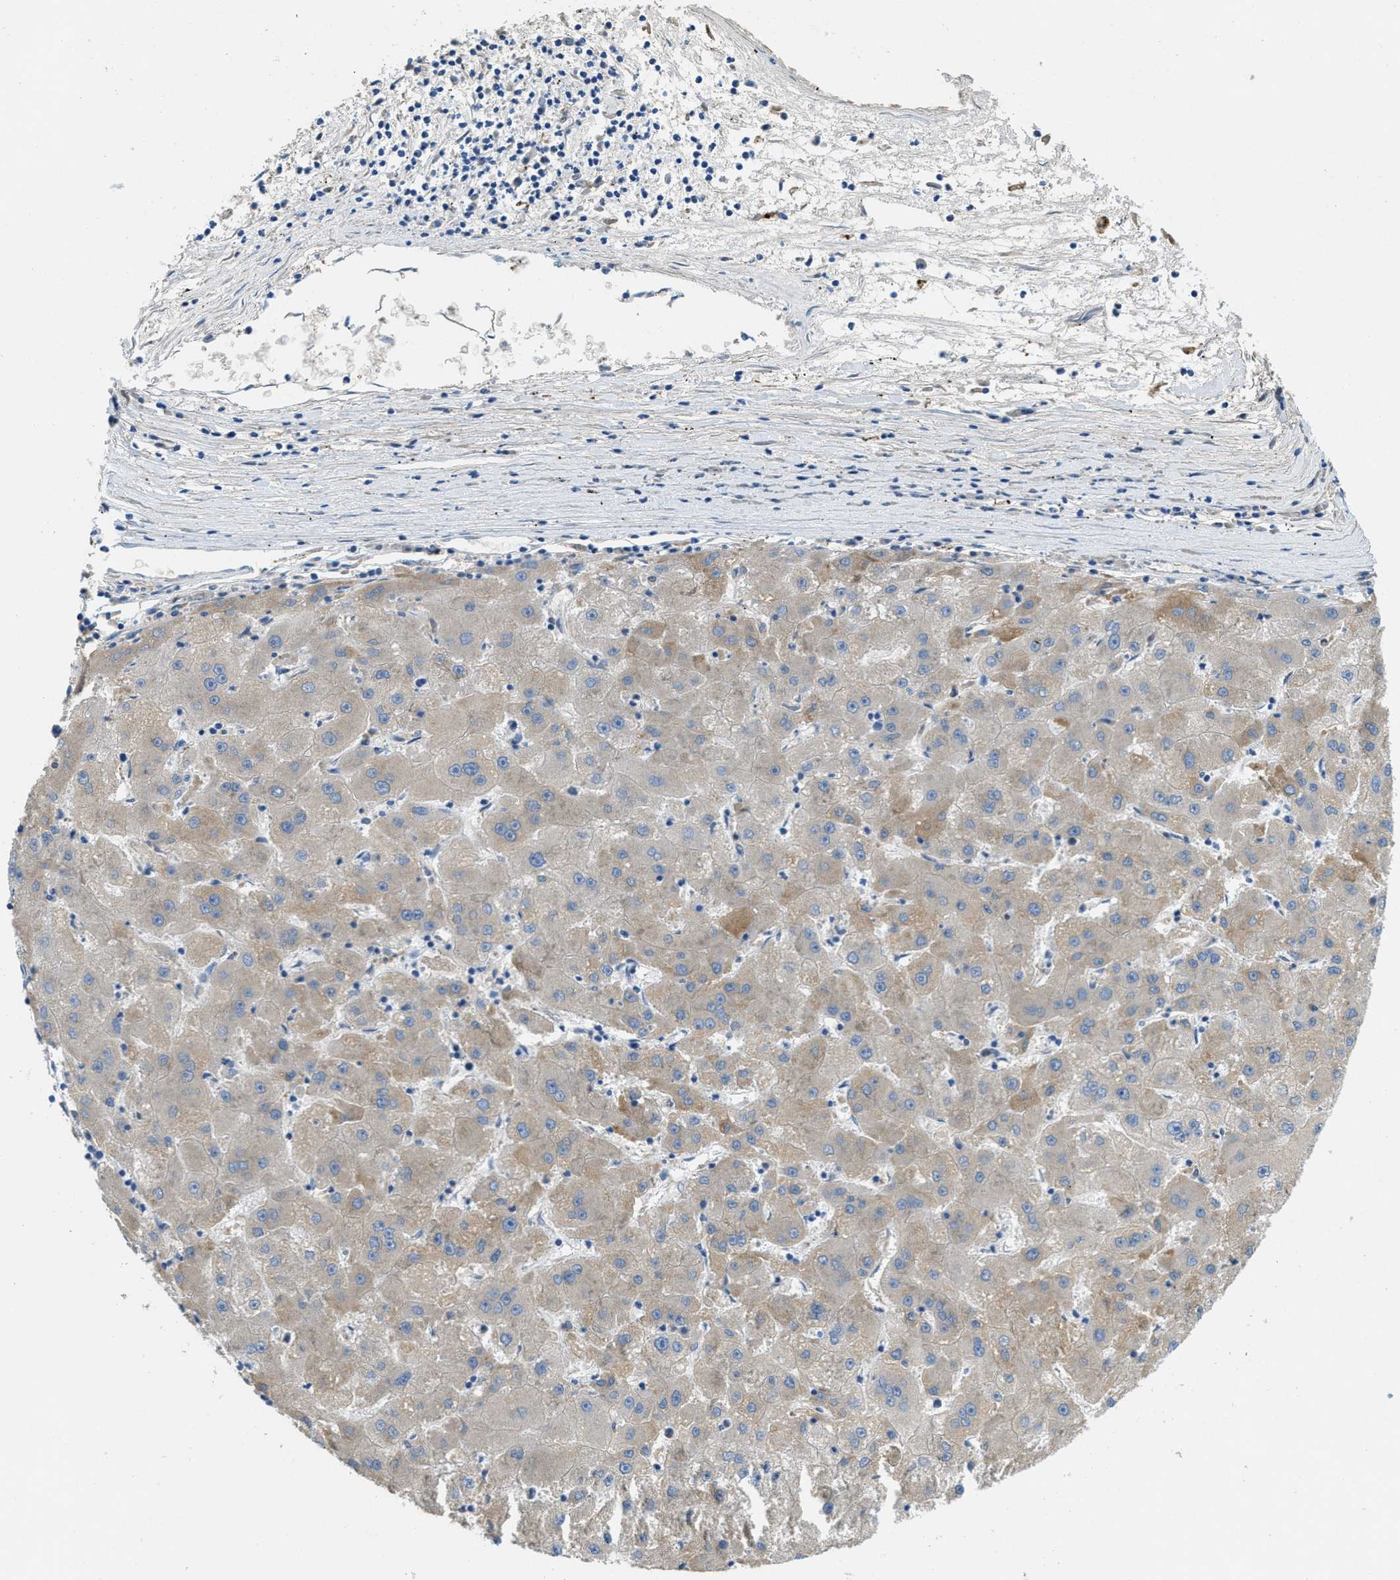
{"staining": {"intensity": "weak", "quantity": "25%-75%", "location": "cytoplasmic/membranous"}, "tissue": "liver cancer", "cell_type": "Tumor cells", "image_type": "cancer", "snomed": [{"axis": "morphology", "description": "Carcinoma, Hepatocellular, NOS"}, {"axis": "topography", "description": "Liver"}], "caption": "Immunohistochemical staining of human liver cancer (hepatocellular carcinoma) displays low levels of weak cytoplasmic/membranous protein expression in about 25%-75% of tumor cells.", "gene": "MPDU1", "patient": {"sex": "male", "age": 72}}